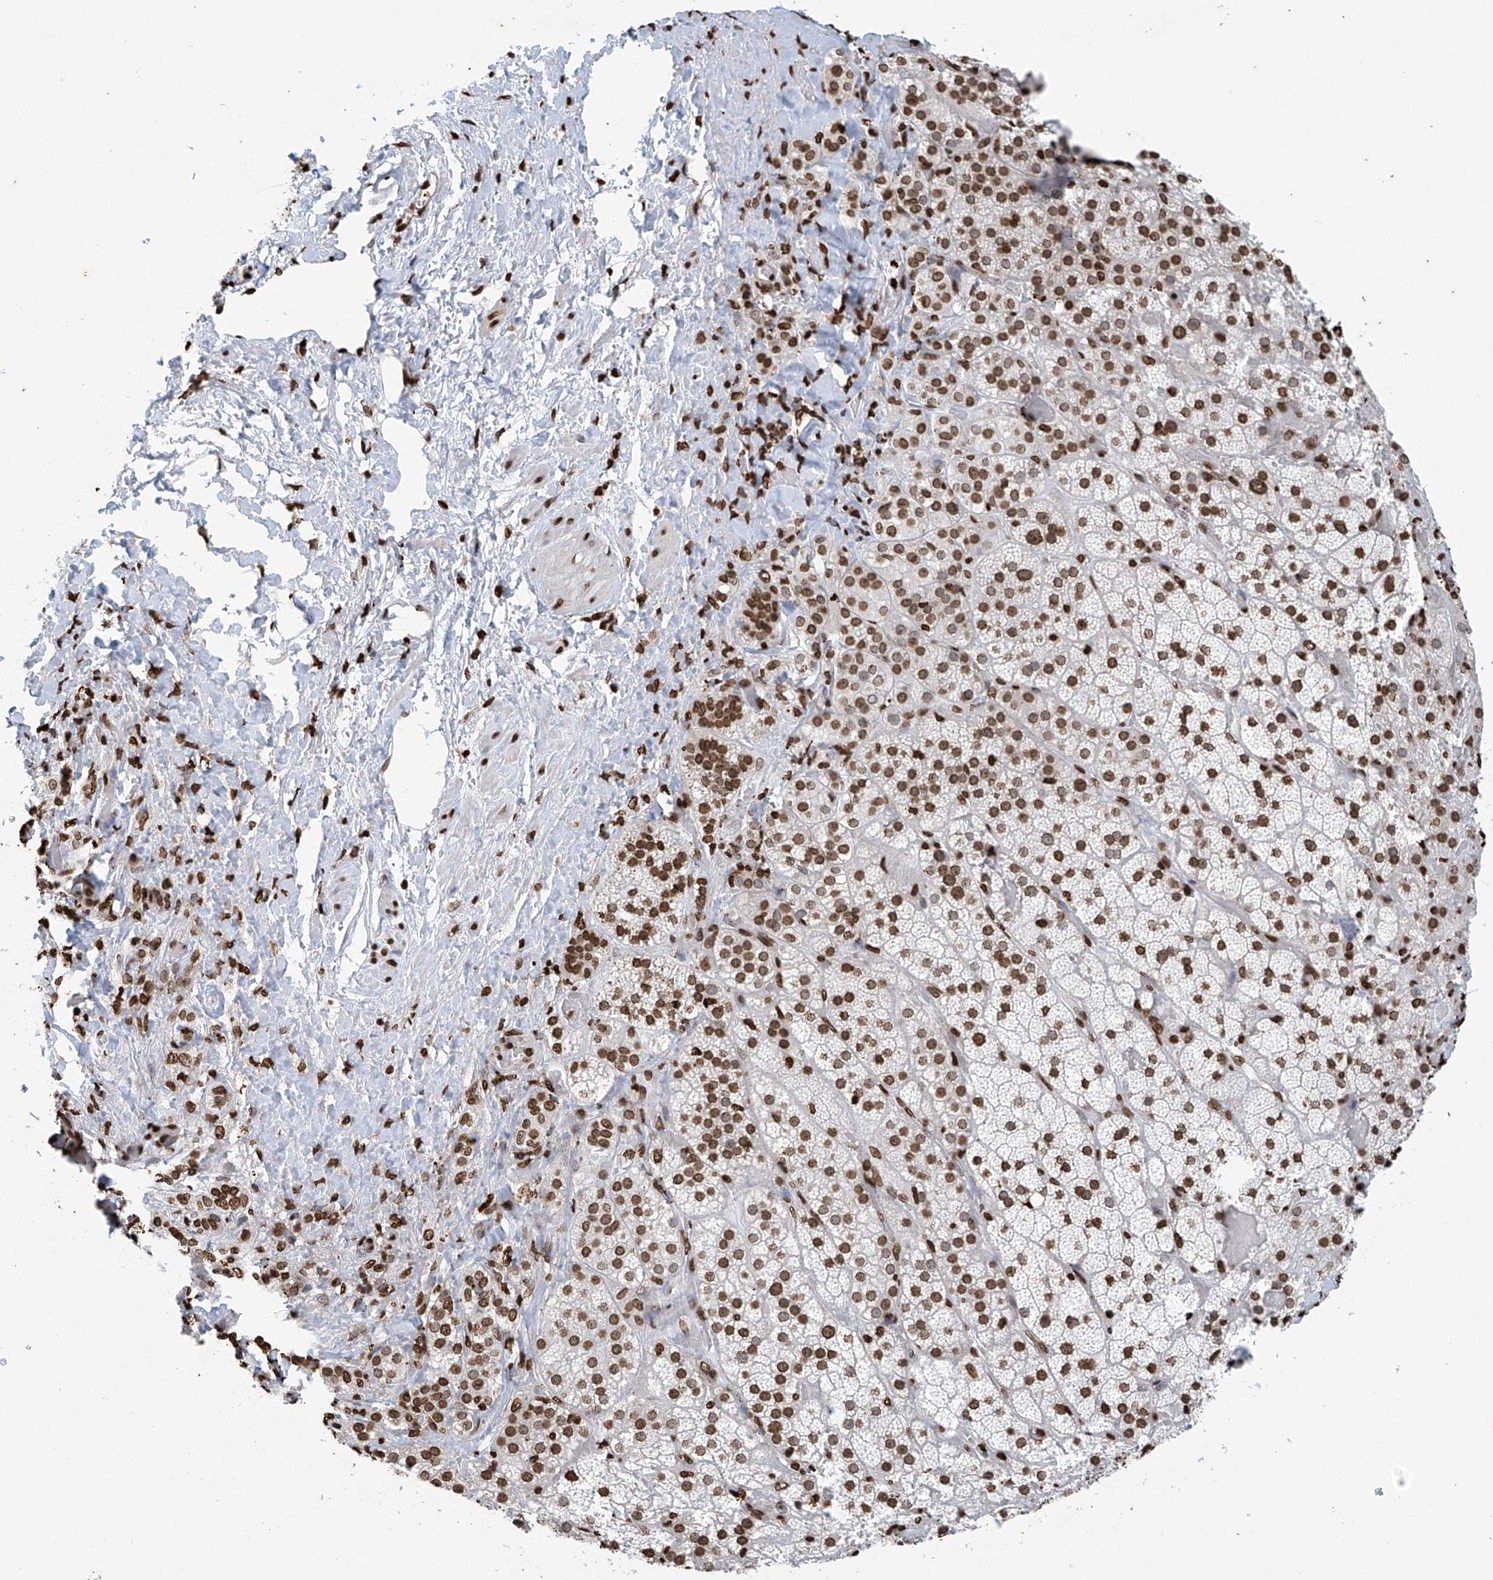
{"staining": {"intensity": "strong", "quantity": ">75%", "location": "nuclear"}, "tissue": "adrenal gland", "cell_type": "Glandular cells", "image_type": "normal", "snomed": [{"axis": "morphology", "description": "Normal tissue, NOS"}, {"axis": "topography", "description": "Adrenal gland"}], "caption": "A brown stain highlights strong nuclear positivity of a protein in glandular cells of benign human adrenal gland. The protein of interest is shown in brown color, while the nuclei are stained blue.", "gene": "DPPA2", "patient": {"sex": "male", "age": 57}}